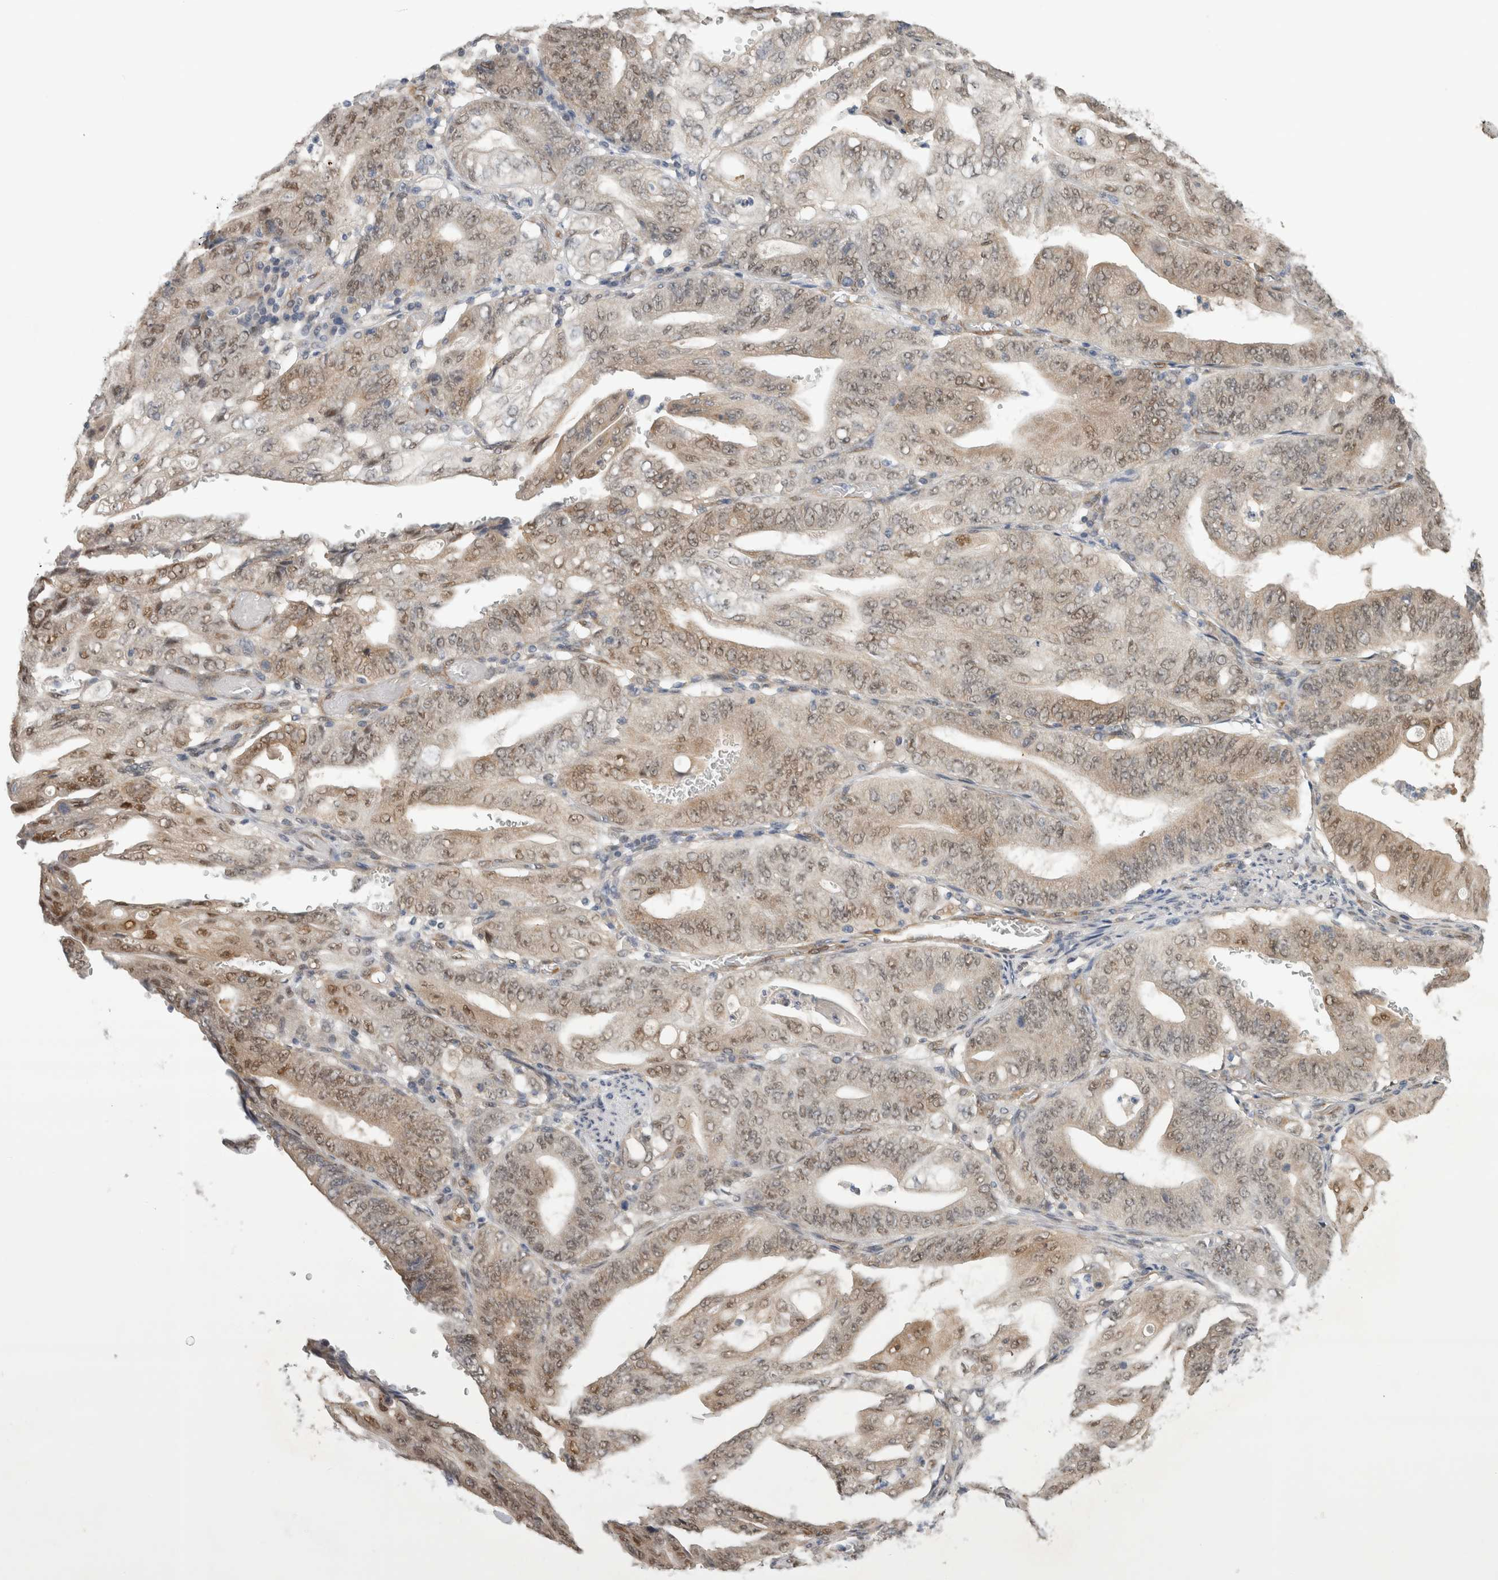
{"staining": {"intensity": "weak", "quantity": ">75%", "location": "nuclear"}, "tissue": "stomach cancer", "cell_type": "Tumor cells", "image_type": "cancer", "snomed": [{"axis": "morphology", "description": "Adenocarcinoma, NOS"}, {"axis": "topography", "description": "Stomach"}], "caption": "Immunohistochemistry micrograph of neoplastic tissue: stomach cancer (adenocarcinoma) stained using immunohistochemistry (IHC) exhibits low levels of weak protein expression localized specifically in the nuclear of tumor cells, appearing as a nuclear brown color.", "gene": "EIF4G3", "patient": {"sex": "female", "age": 73}}